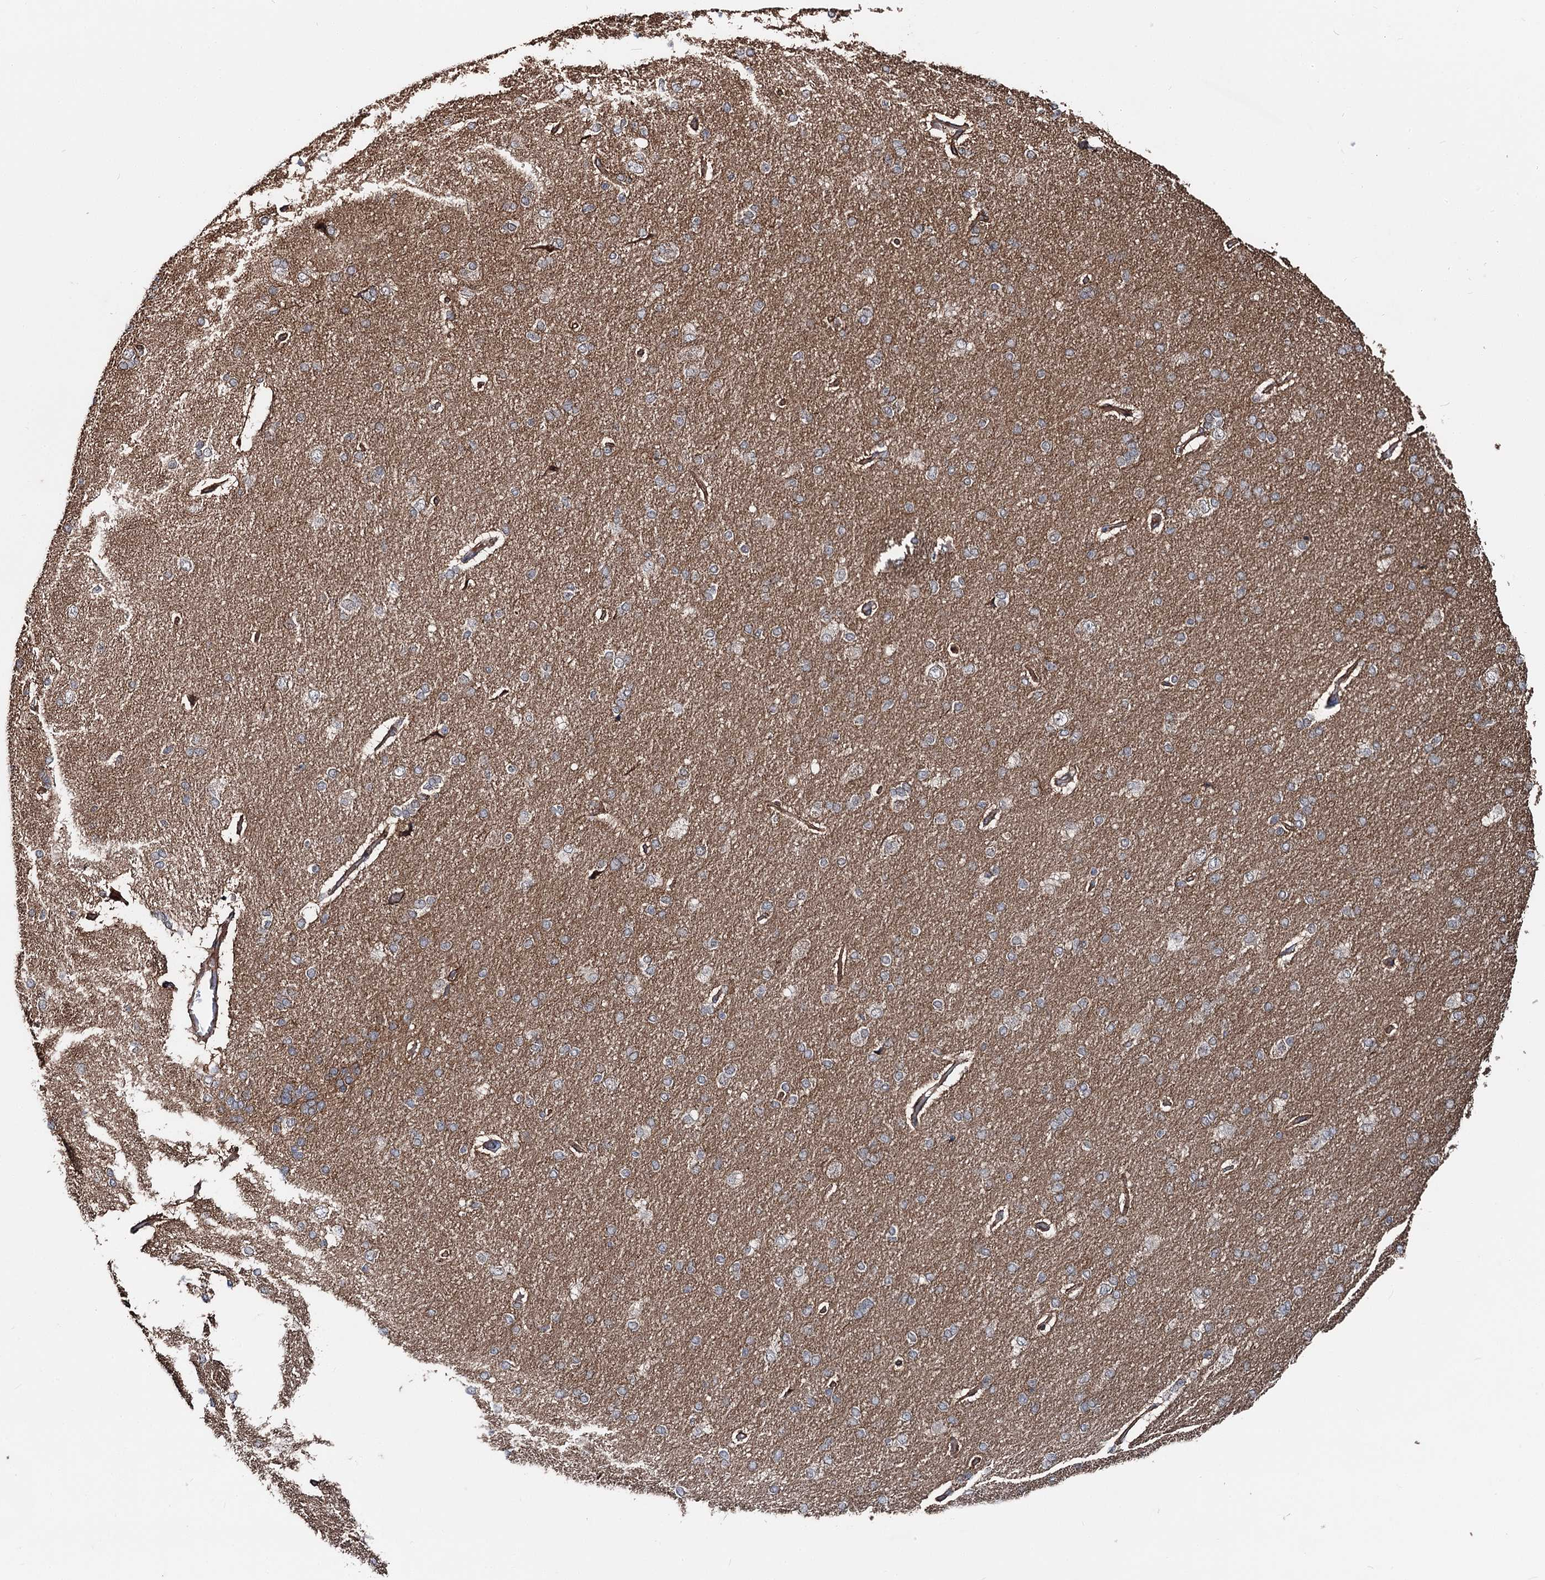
{"staining": {"intensity": "moderate", "quantity": ">75%", "location": "cytoplasmic/membranous"}, "tissue": "cerebral cortex", "cell_type": "Endothelial cells", "image_type": "normal", "snomed": [{"axis": "morphology", "description": "Normal tissue, NOS"}, {"axis": "topography", "description": "Cerebral cortex"}], "caption": "A high-resolution micrograph shows immunohistochemistry staining of benign cerebral cortex, which reveals moderate cytoplasmic/membranous staining in approximately >75% of endothelial cells. The staining was performed using DAB (3,3'-diaminobenzidine) to visualize the protein expression in brown, while the nuclei were stained in blue with hematoxylin (Magnification: 20x).", "gene": "ITFG2", "patient": {"sex": "male", "age": 62}}